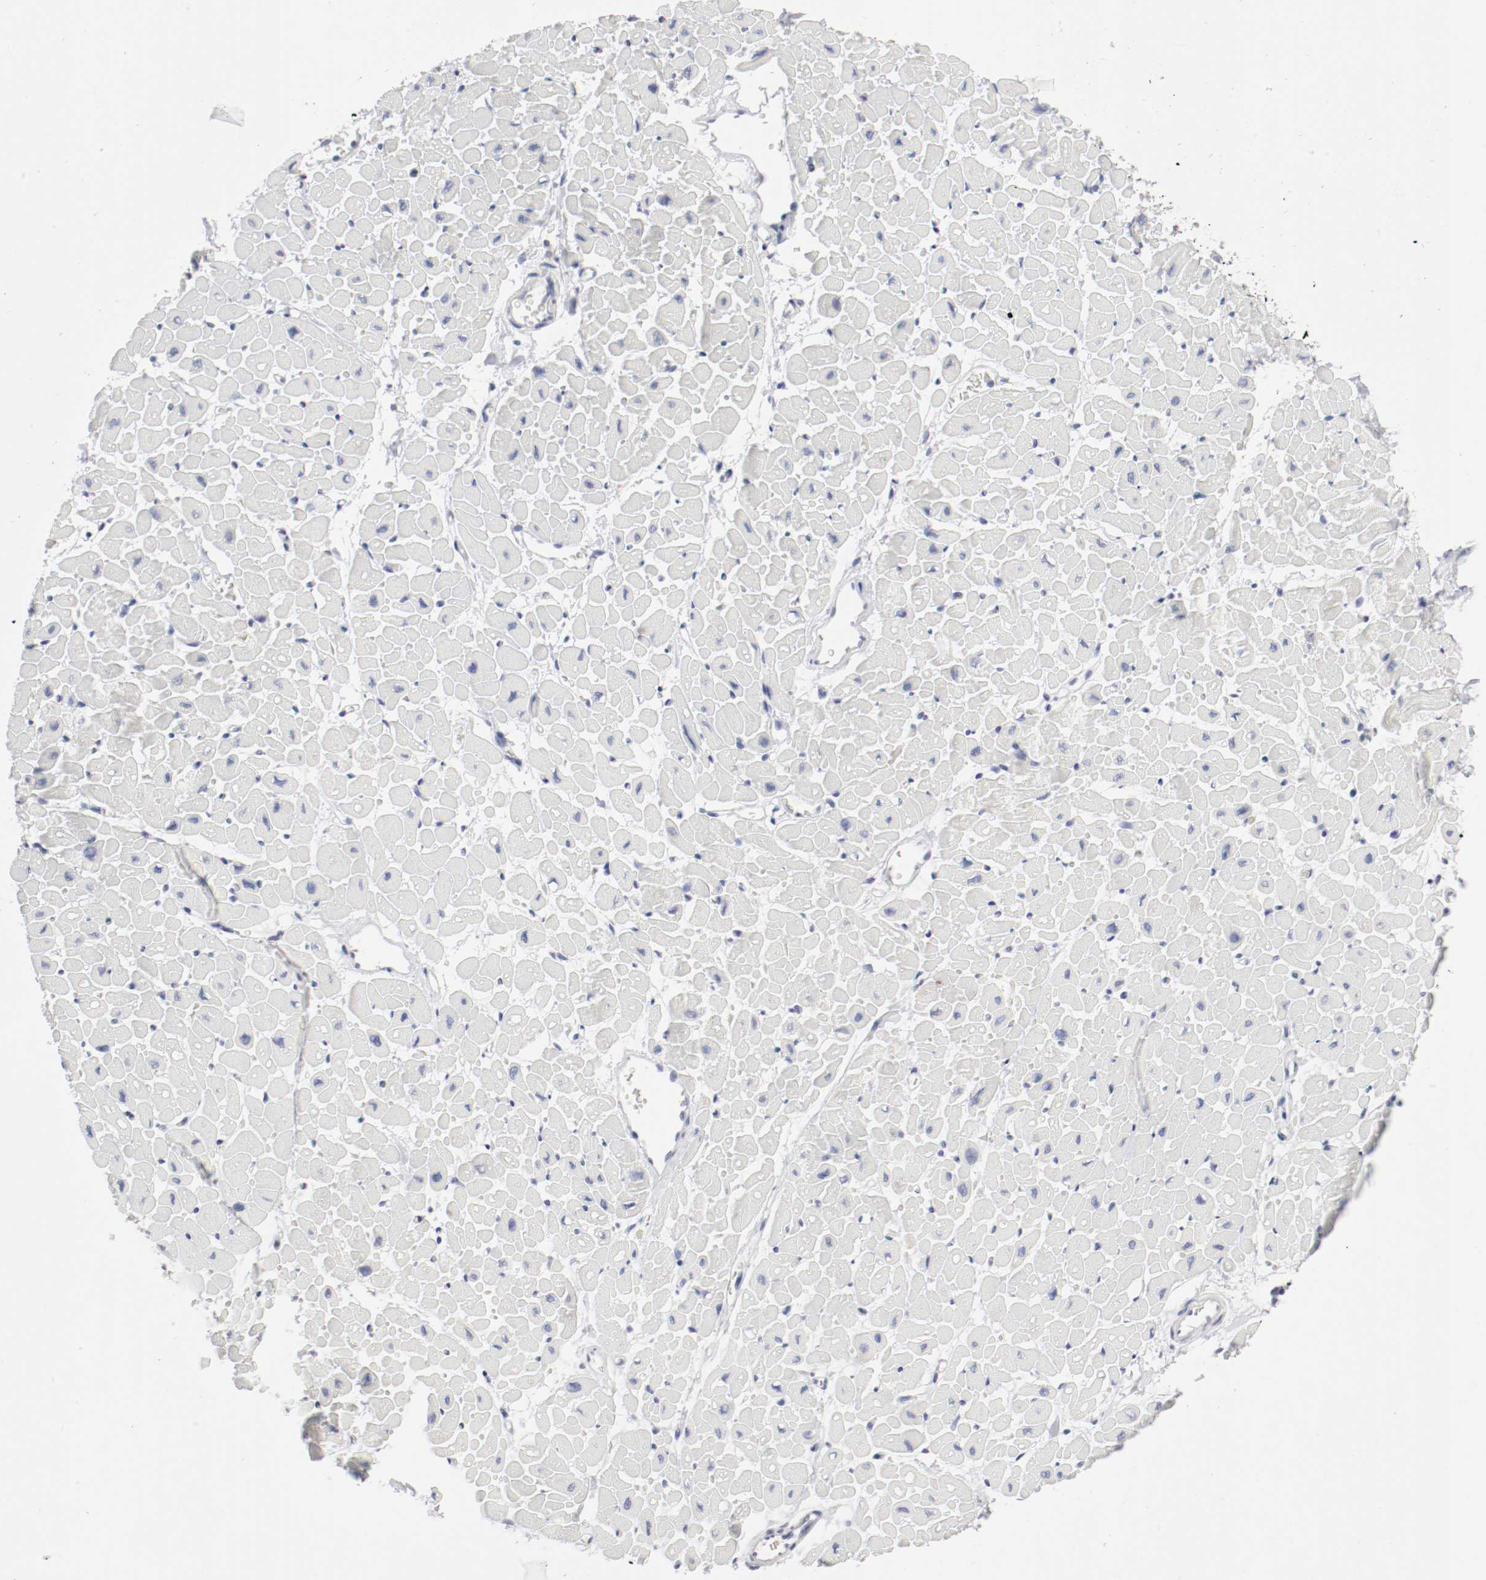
{"staining": {"intensity": "negative", "quantity": "none", "location": "none"}, "tissue": "heart muscle", "cell_type": "Cardiomyocytes", "image_type": "normal", "snomed": [{"axis": "morphology", "description": "Normal tissue, NOS"}, {"axis": "topography", "description": "Heart"}], "caption": "This is a image of immunohistochemistry (IHC) staining of benign heart muscle, which shows no staining in cardiomyocytes.", "gene": "ITGAX", "patient": {"sex": "male", "age": 45}}